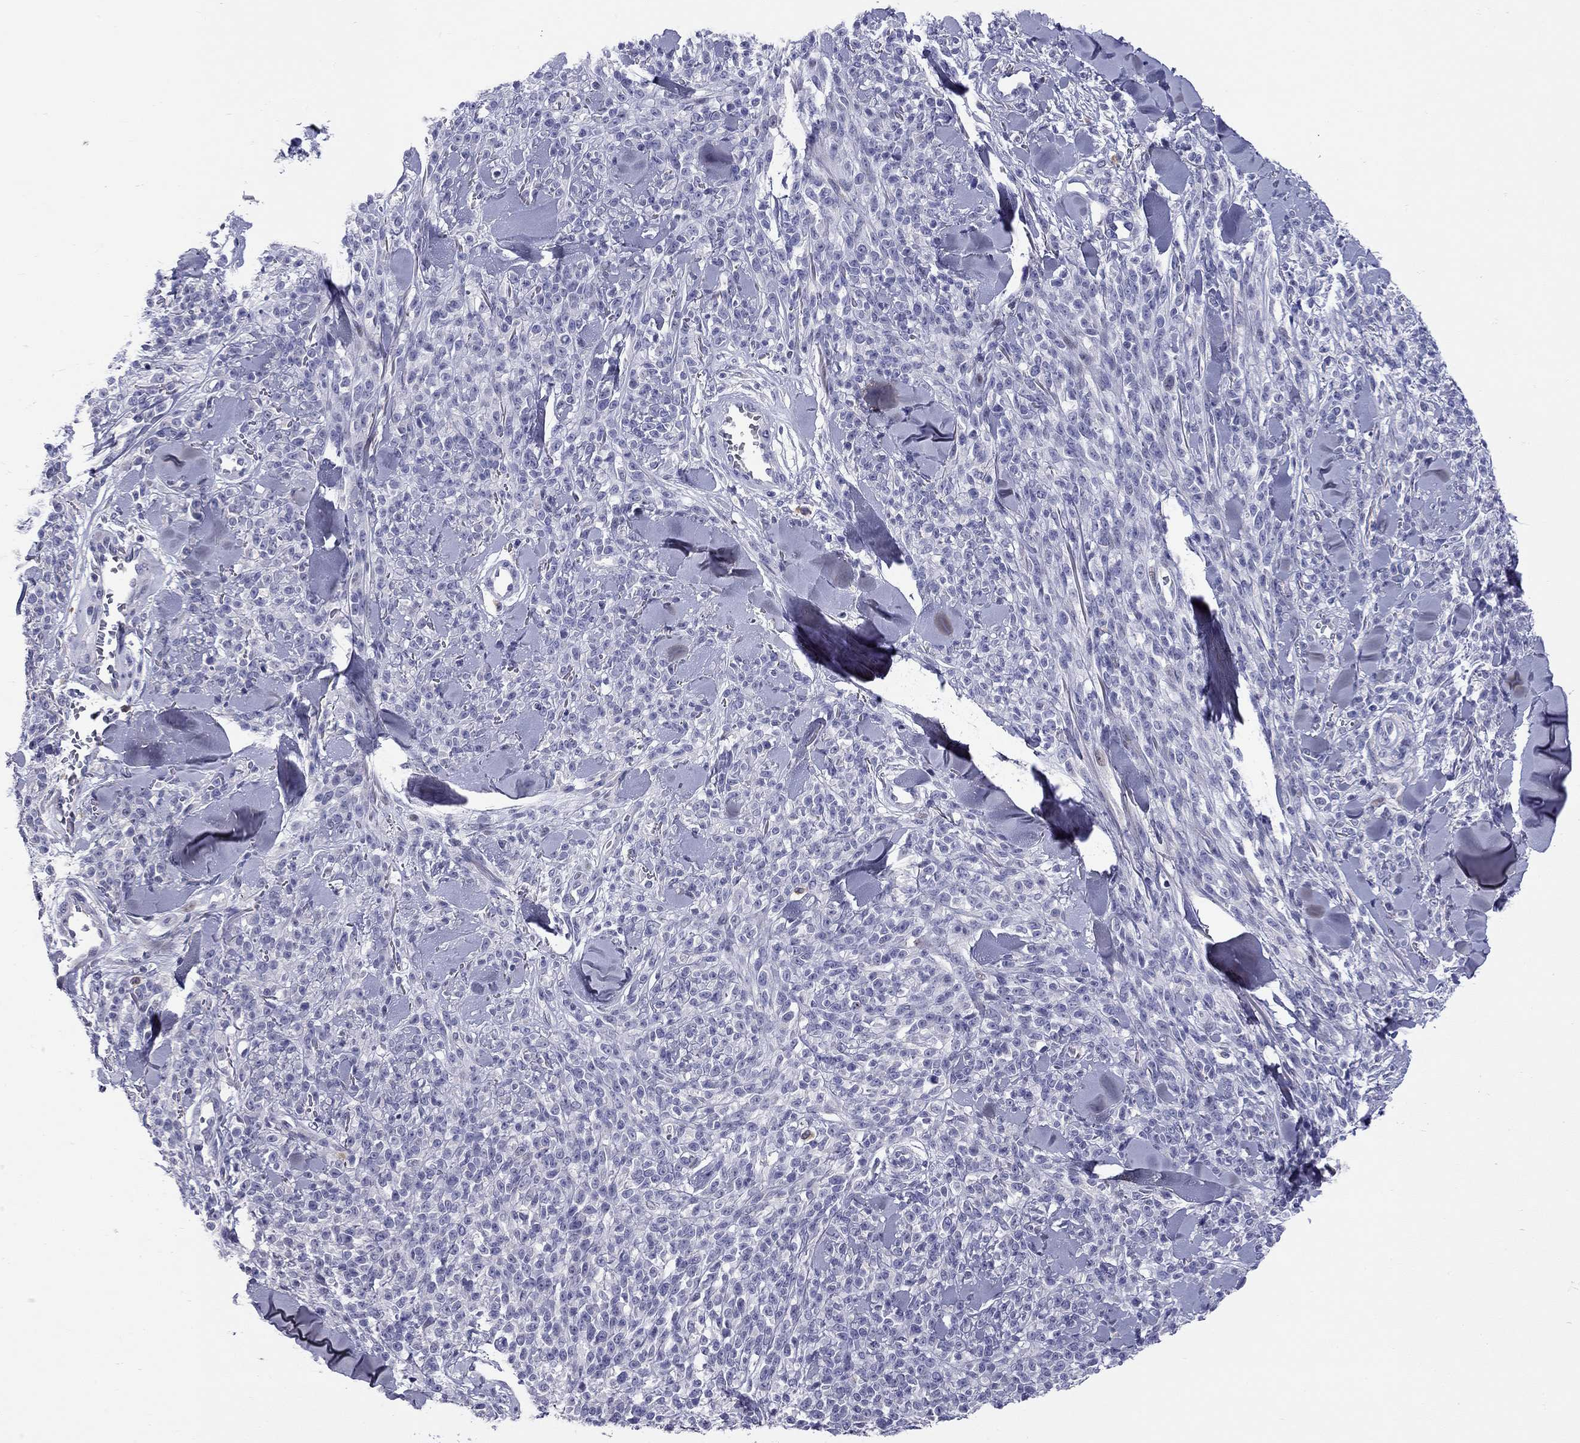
{"staining": {"intensity": "negative", "quantity": "none", "location": "none"}, "tissue": "melanoma", "cell_type": "Tumor cells", "image_type": "cancer", "snomed": [{"axis": "morphology", "description": "Malignant melanoma, NOS"}, {"axis": "topography", "description": "Skin"}, {"axis": "topography", "description": "Skin of trunk"}], "caption": "Tumor cells are negative for brown protein staining in malignant melanoma.", "gene": "C8orf88", "patient": {"sex": "male", "age": 74}}